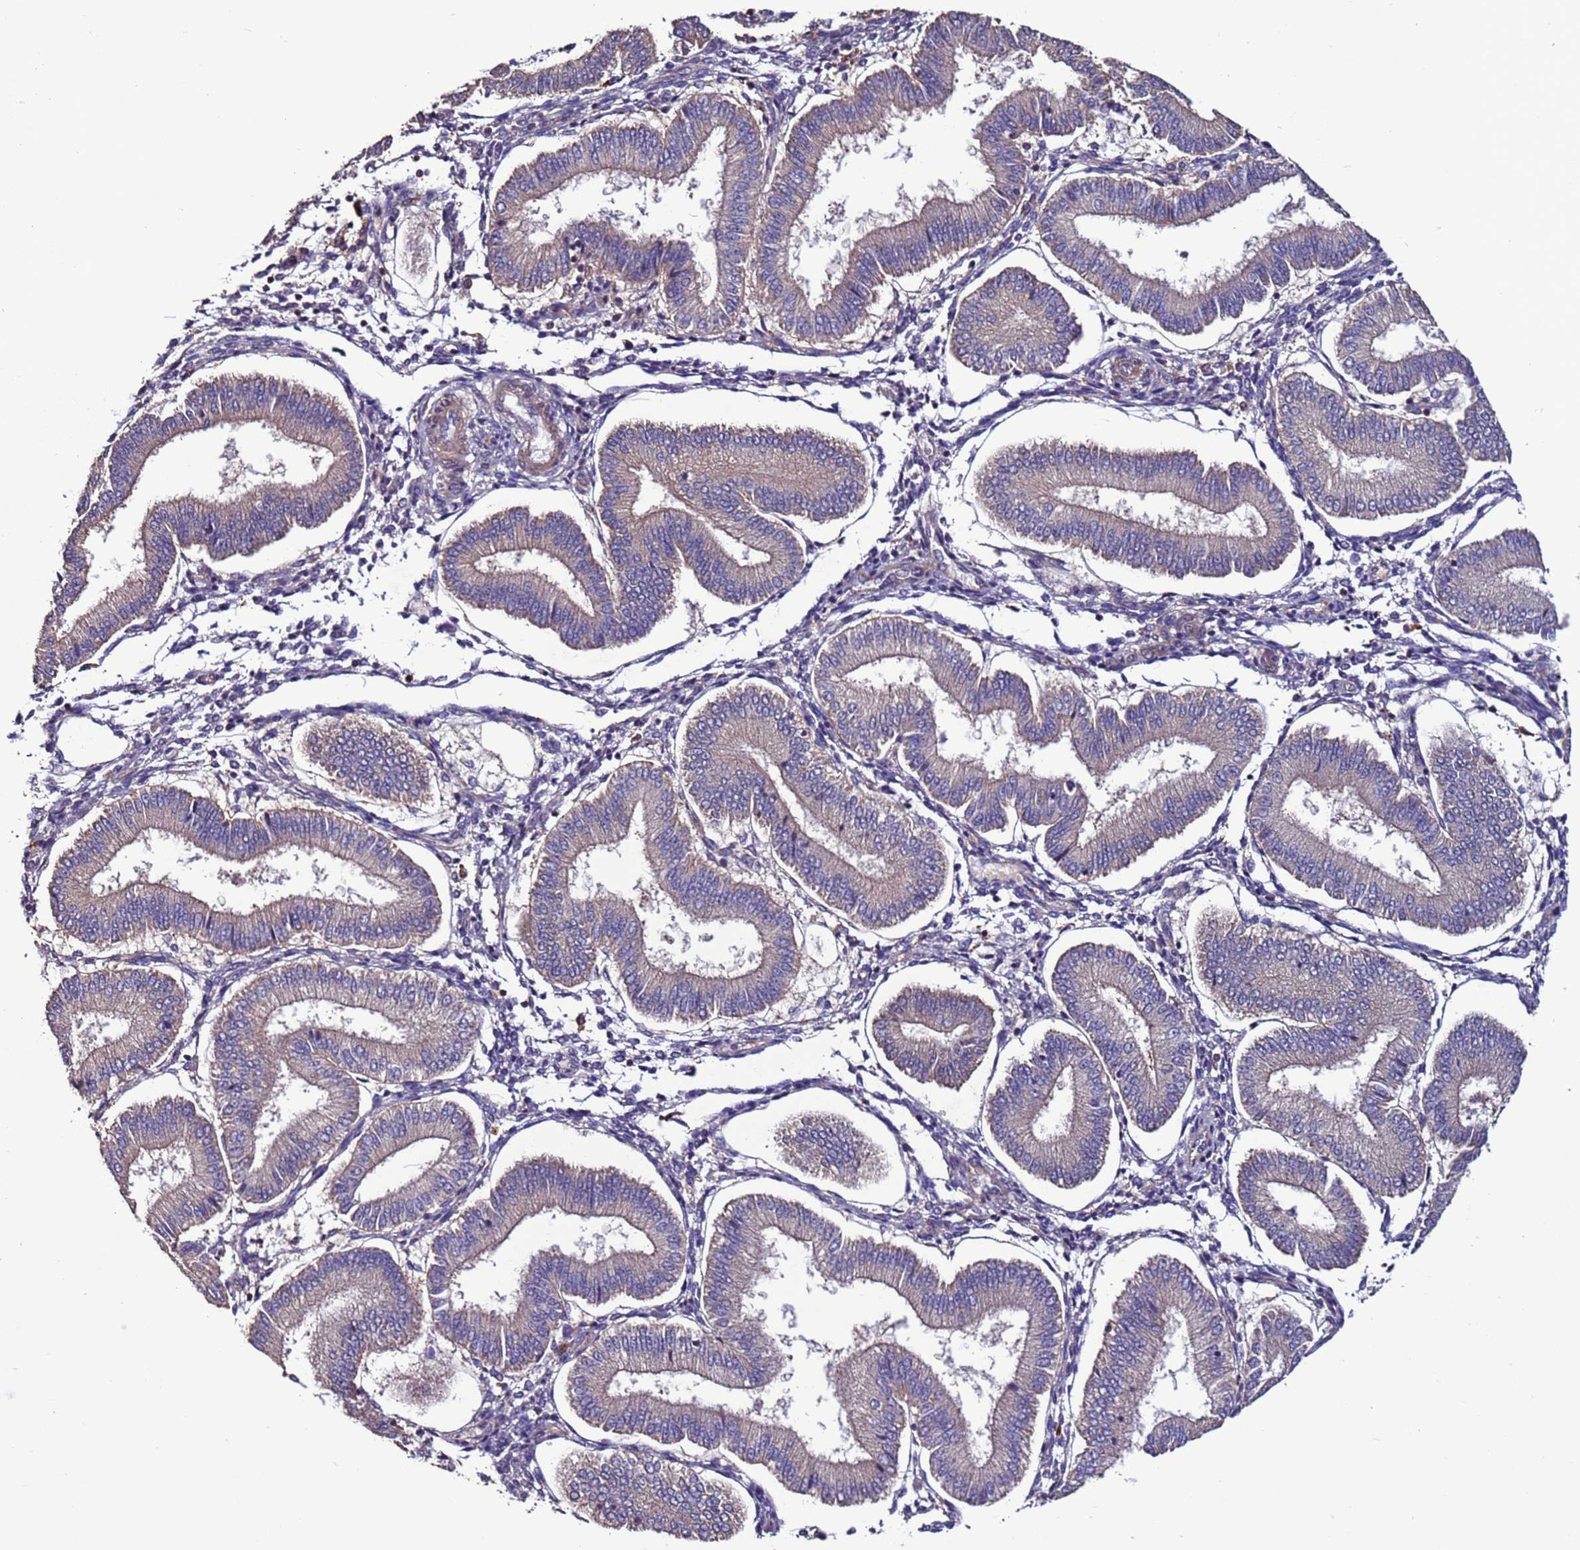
{"staining": {"intensity": "negative", "quantity": "none", "location": "none"}, "tissue": "endometrium", "cell_type": "Cells in endometrial stroma", "image_type": "normal", "snomed": [{"axis": "morphology", "description": "Normal tissue, NOS"}, {"axis": "topography", "description": "Endometrium"}], "caption": "A micrograph of human endometrium is negative for staining in cells in endometrial stroma.", "gene": "CEP55", "patient": {"sex": "female", "age": 39}}